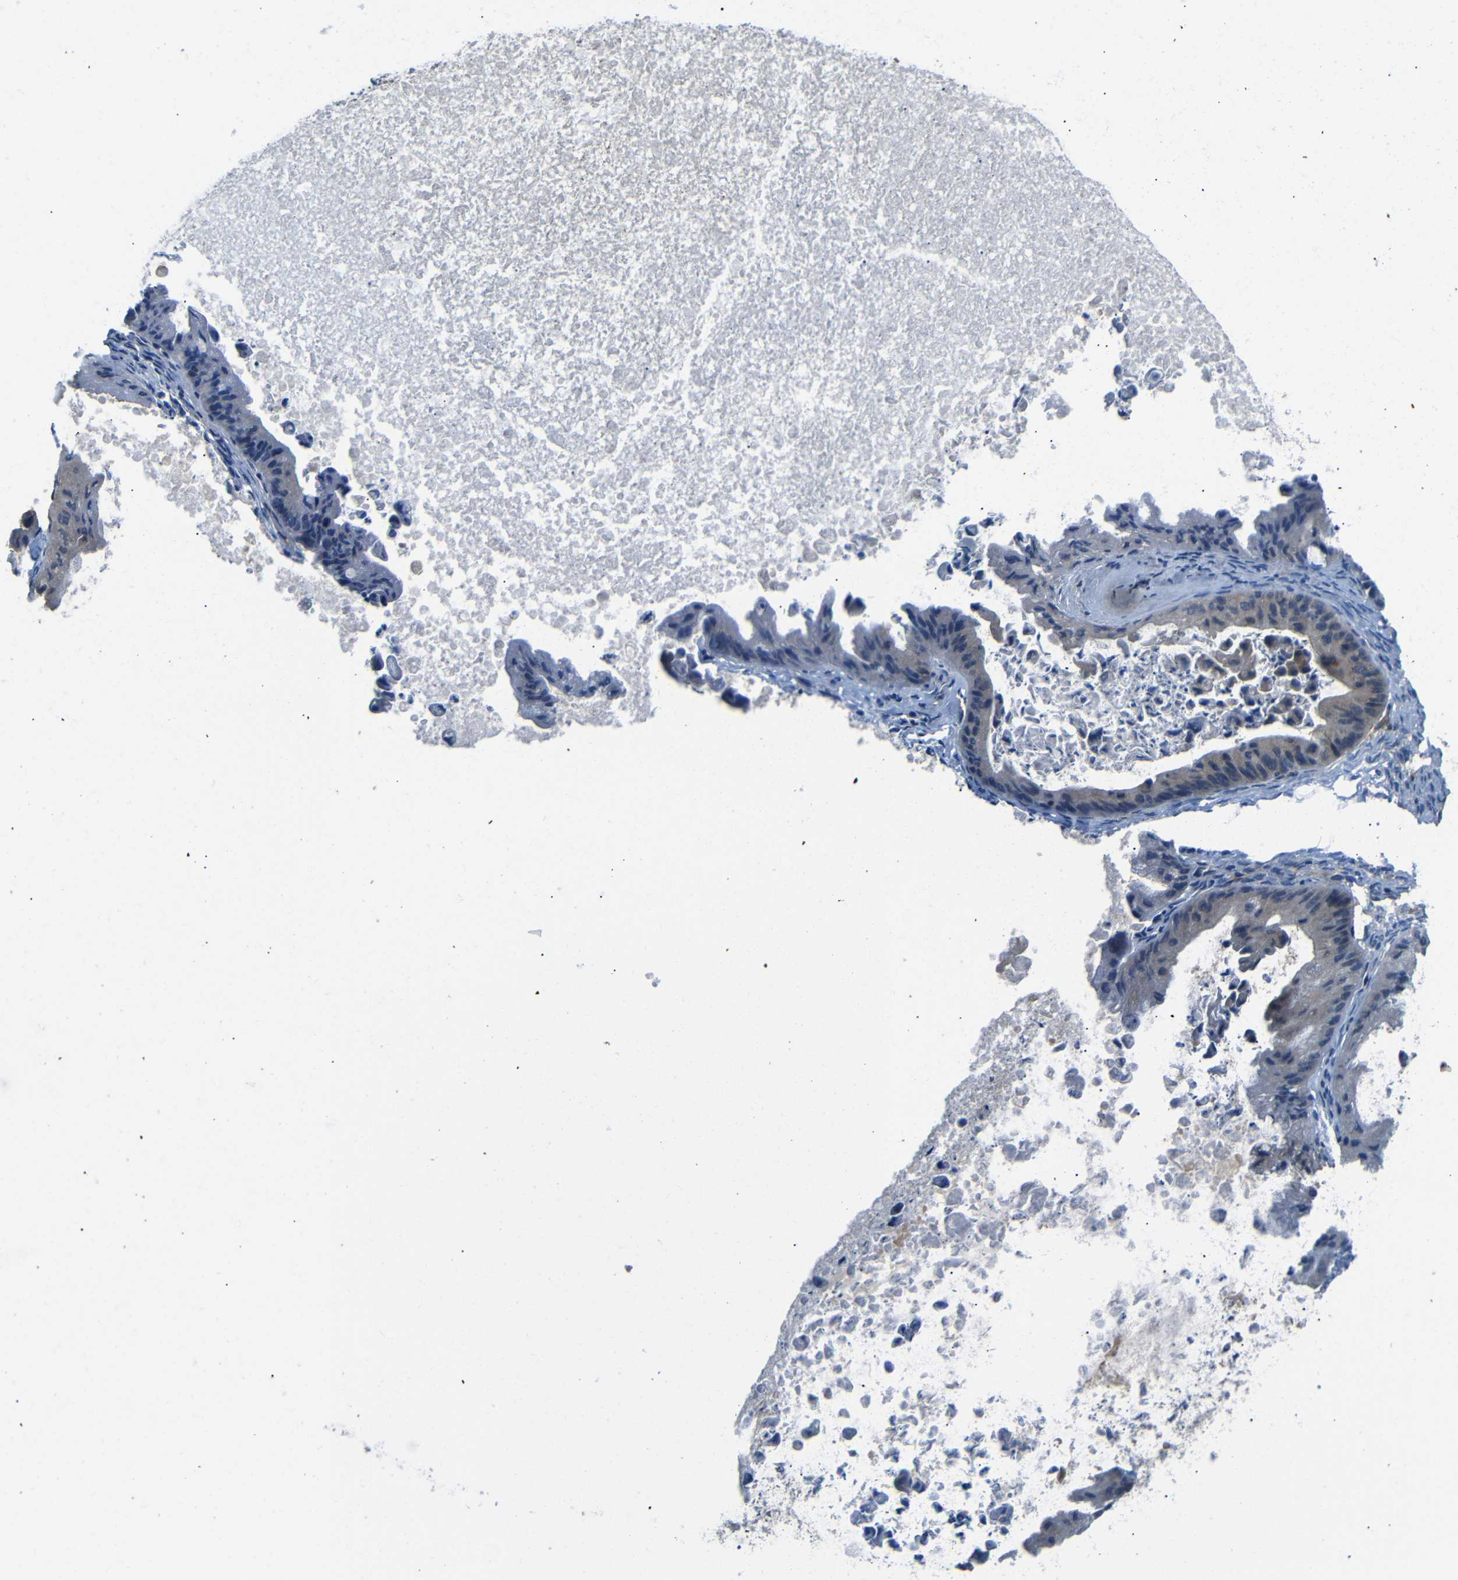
{"staining": {"intensity": "negative", "quantity": "none", "location": "none"}, "tissue": "ovarian cancer", "cell_type": "Tumor cells", "image_type": "cancer", "snomed": [{"axis": "morphology", "description": "Cystadenocarcinoma, mucinous, NOS"}, {"axis": "topography", "description": "Ovary"}], "caption": "There is no significant expression in tumor cells of ovarian cancer (mucinous cystadenocarcinoma).", "gene": "MYO1B", "patient": {"sex": "female", "age": 37}}